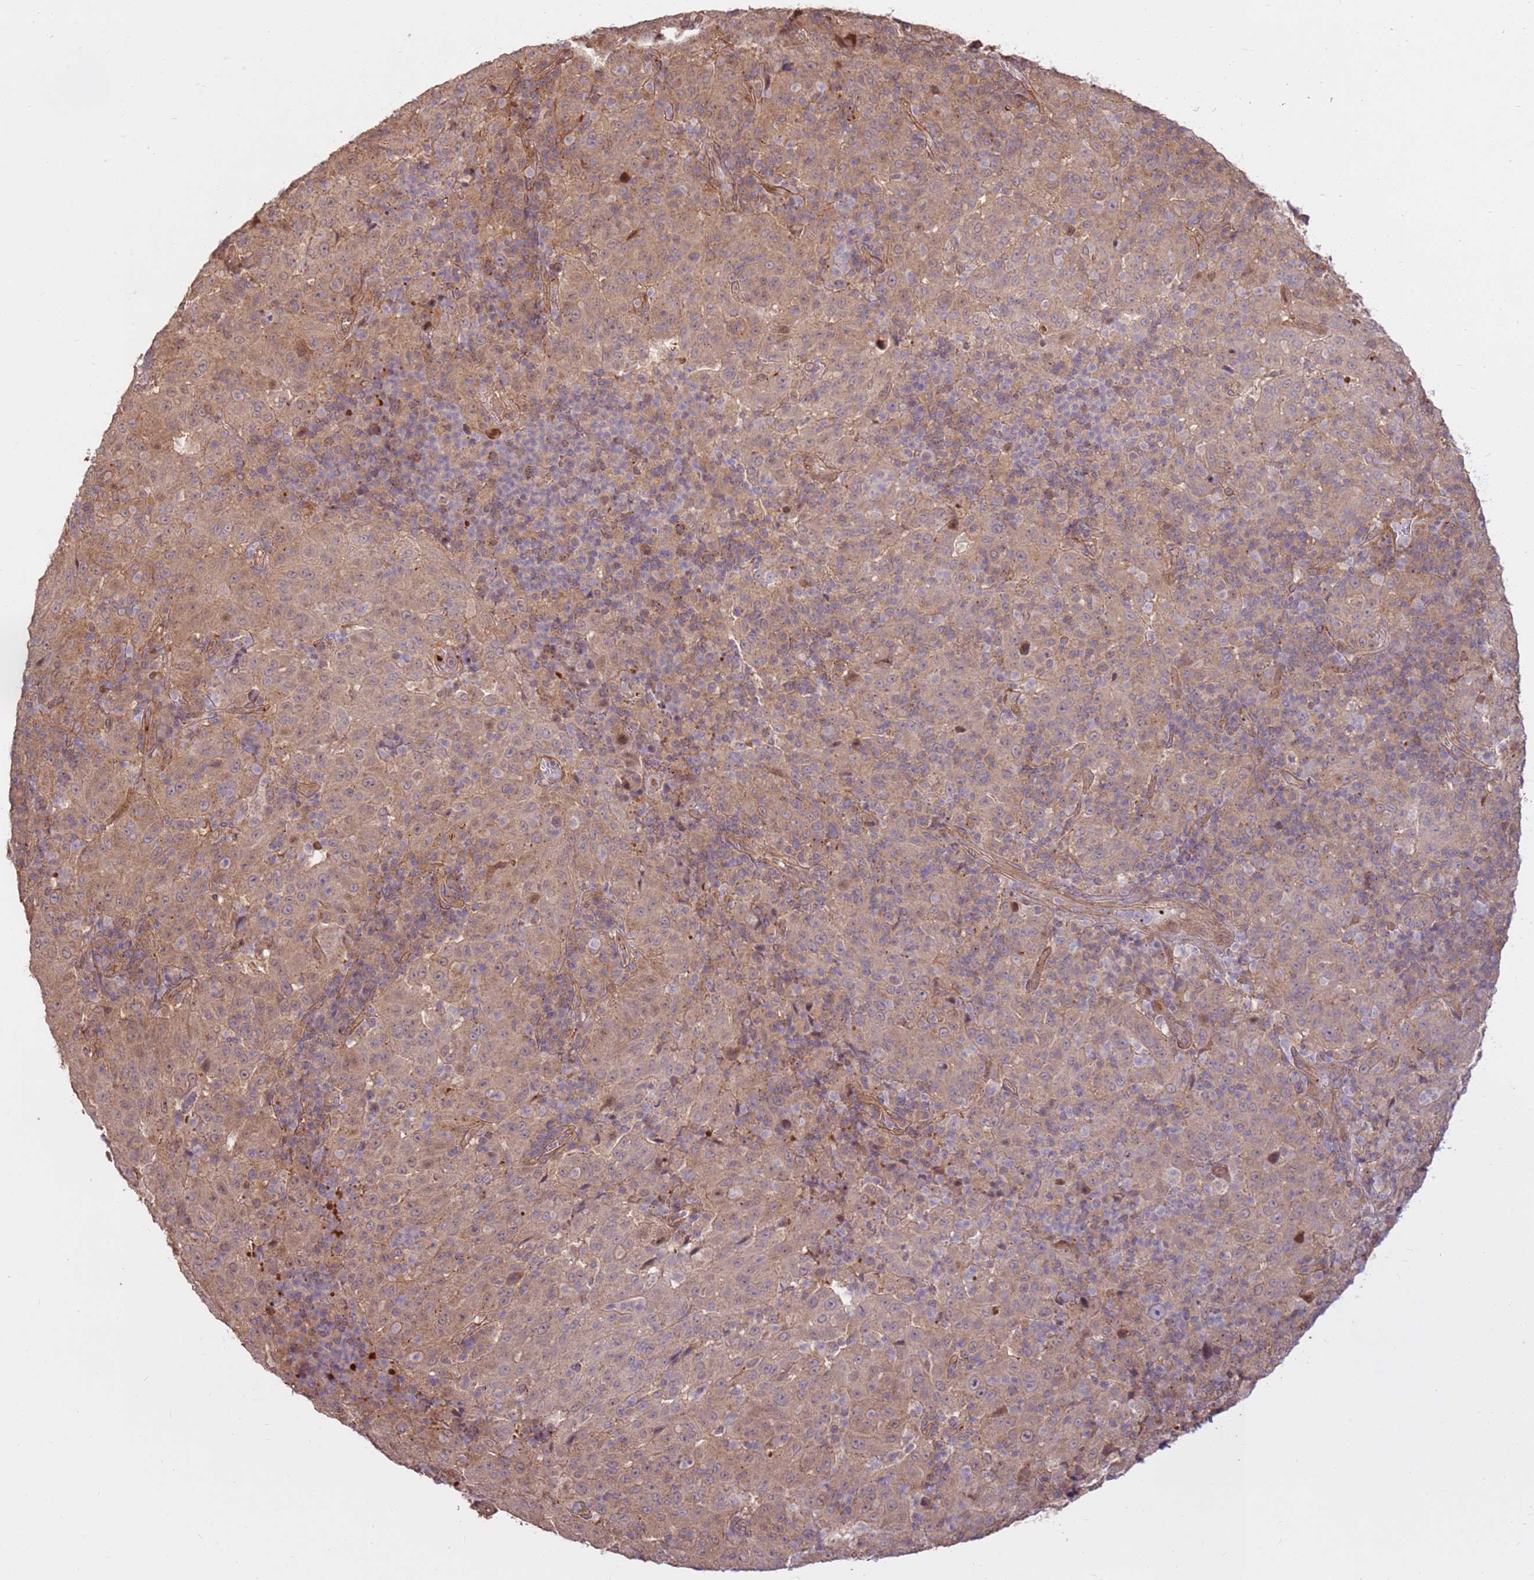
{"staining": {"intensity": "moderate", "quantity": ">75%", "location": "cytoplasmic/membranous,nuclear"}, "tissue": "pancreatic cancer", "cell_type": "Tumor cells", "image_type": "cancer", "snomed": [{"axis": "morphology", "description": "Adenocarcinoma, NOS"}, {"axis": "topography", "description": "Pancreas"}], "caption": "Immunohistochemistry (IHC) staining of adenocarcinoma (pancreatic), which shows medium levels of moderate cytoplasmic/membranous and nuclear positivity in approximately >75% of tumor cells indicating moderate cytoplasmic/membranous and nuclear protein positivity. The staining was performed using DAB (3,3'-diaminobenzidine) (brown) for protein detection and nuclei were counterstained in hematoxylin (blue).", "gene": "CCDC112", "patient": {"sex": "male", "age": 63}}